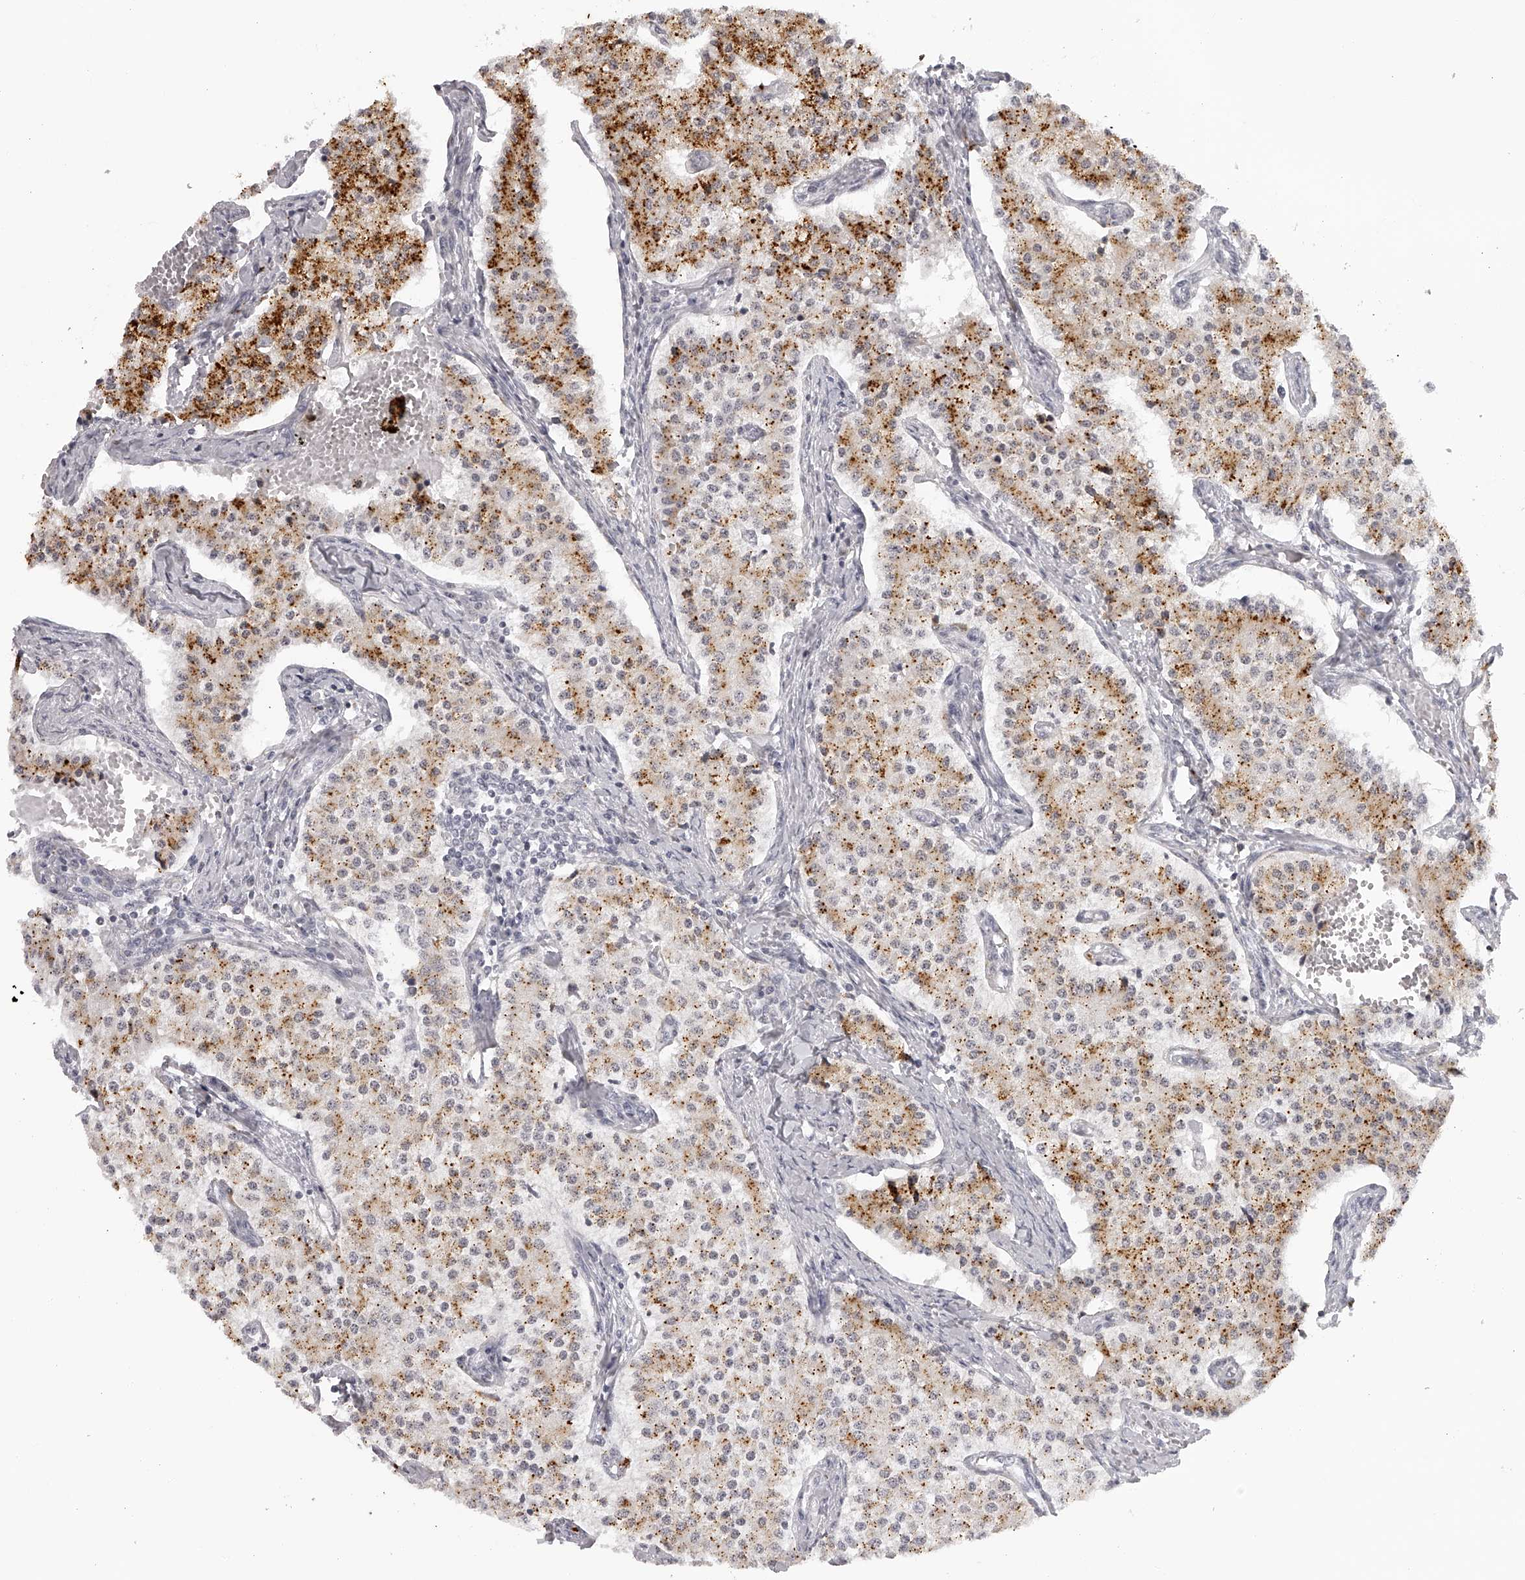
{"staining": {"intensity": "moderate", "quantity": ">75%", "location": "cytoplasmic/membranous"}, "tissue": "carcinoid", "cell_type": "Tumor cells", "image_type": "cancer", "snomed": [{"axis": "morphology", "description": "Carcinoid, malignant, NOS"}, {"axis": "topography", "description": "Colon"}], "caption": "Immunohistochemistry of human carcinoid displays medium levels of moderate cytoplasmic/membranous staining in about >75% of tumor cells.", "gene": "RNF220", "patient": {"sex": "female", "age": 52}}